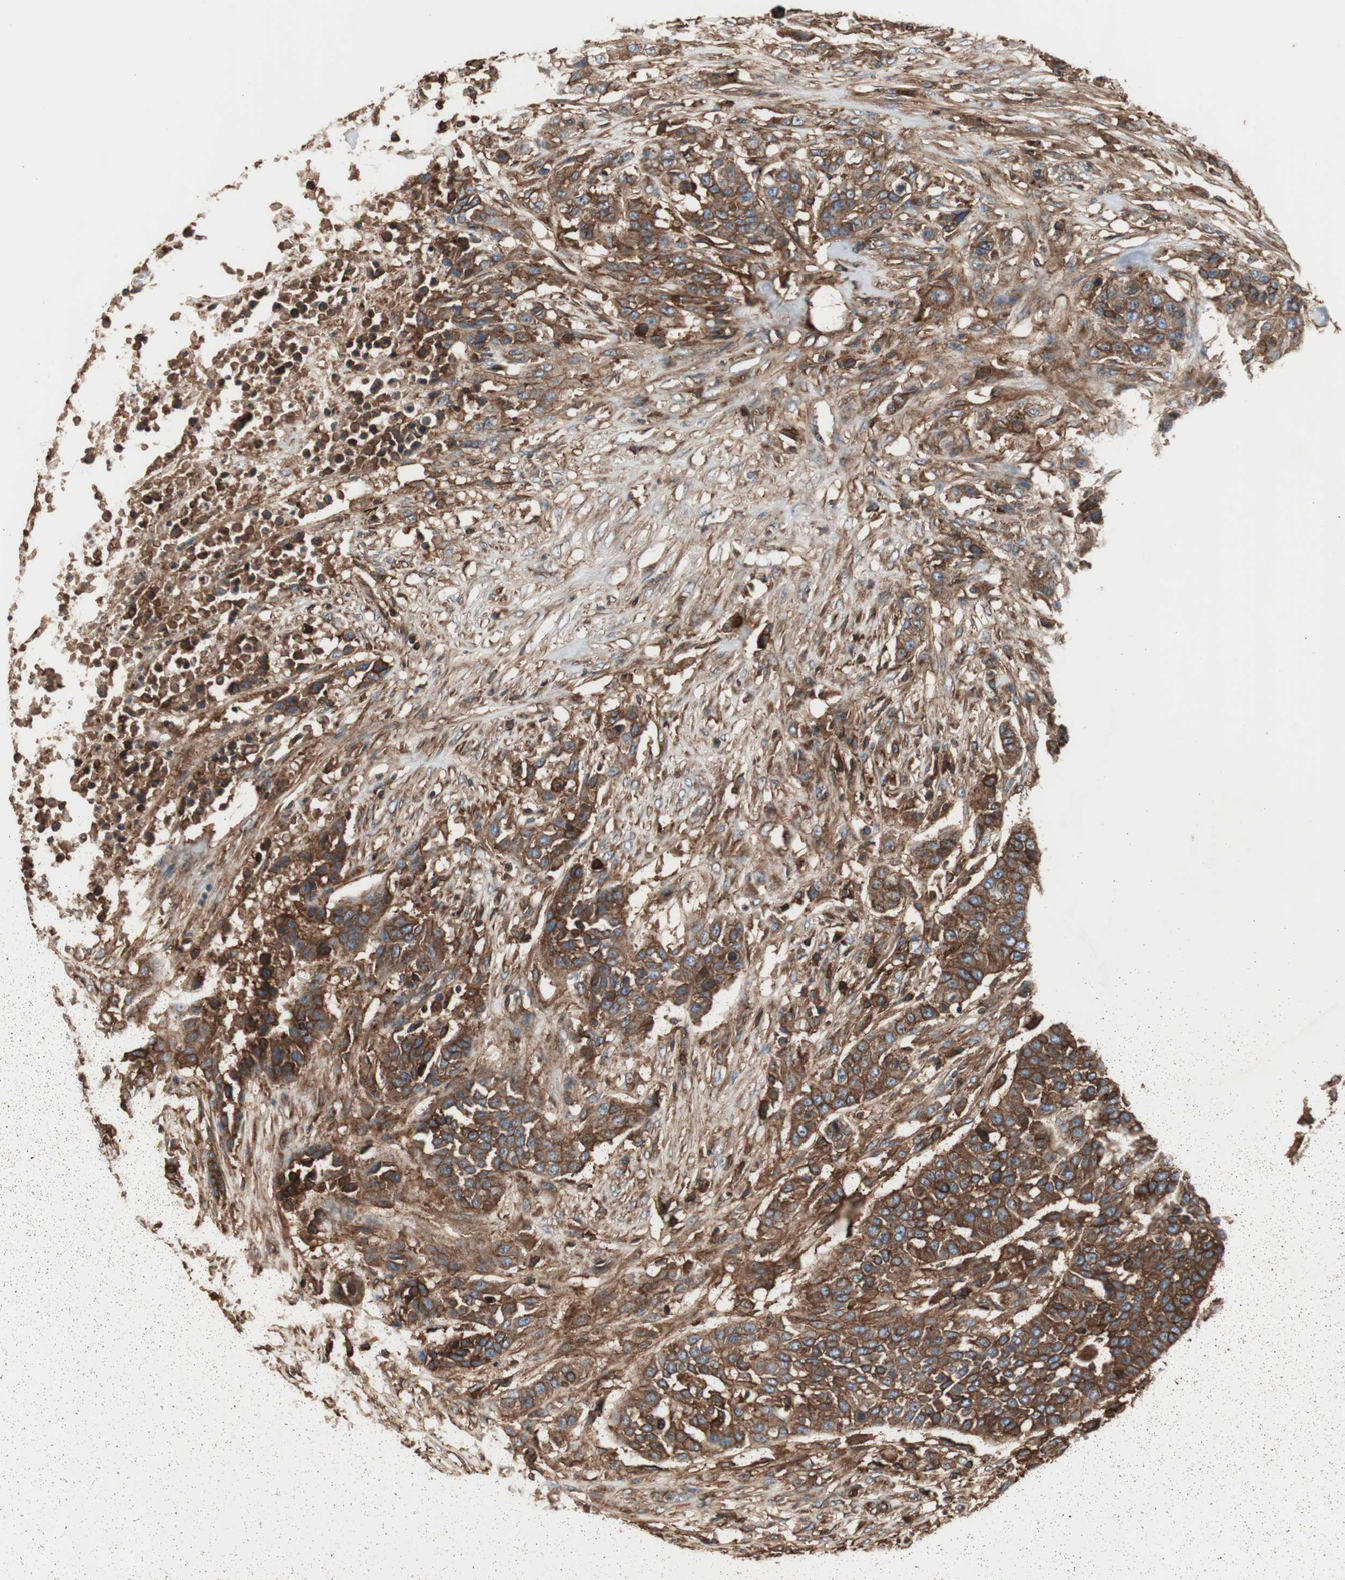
{"staining": {"intensity": "strong", "quantity": ">75%", "location": "cytoplasmic/membranous"}, "tissue": "urothelial cancer", "cell_type": "Tumor cells", "image_type": "cancer", "snomed": [{"axis": "morphology", "description": "Urothelial carcinoma, High grade"}, {"axis": "topography", "description": "Urinary bladder"}], "caption": "Urothelial carcinoma (high-grade) tissue demonstrates strong cytoplasmic/membranous expression in about >75% of tumor cells", "gene": "B2M", "patient": {"sex": "male", "age": 74}}